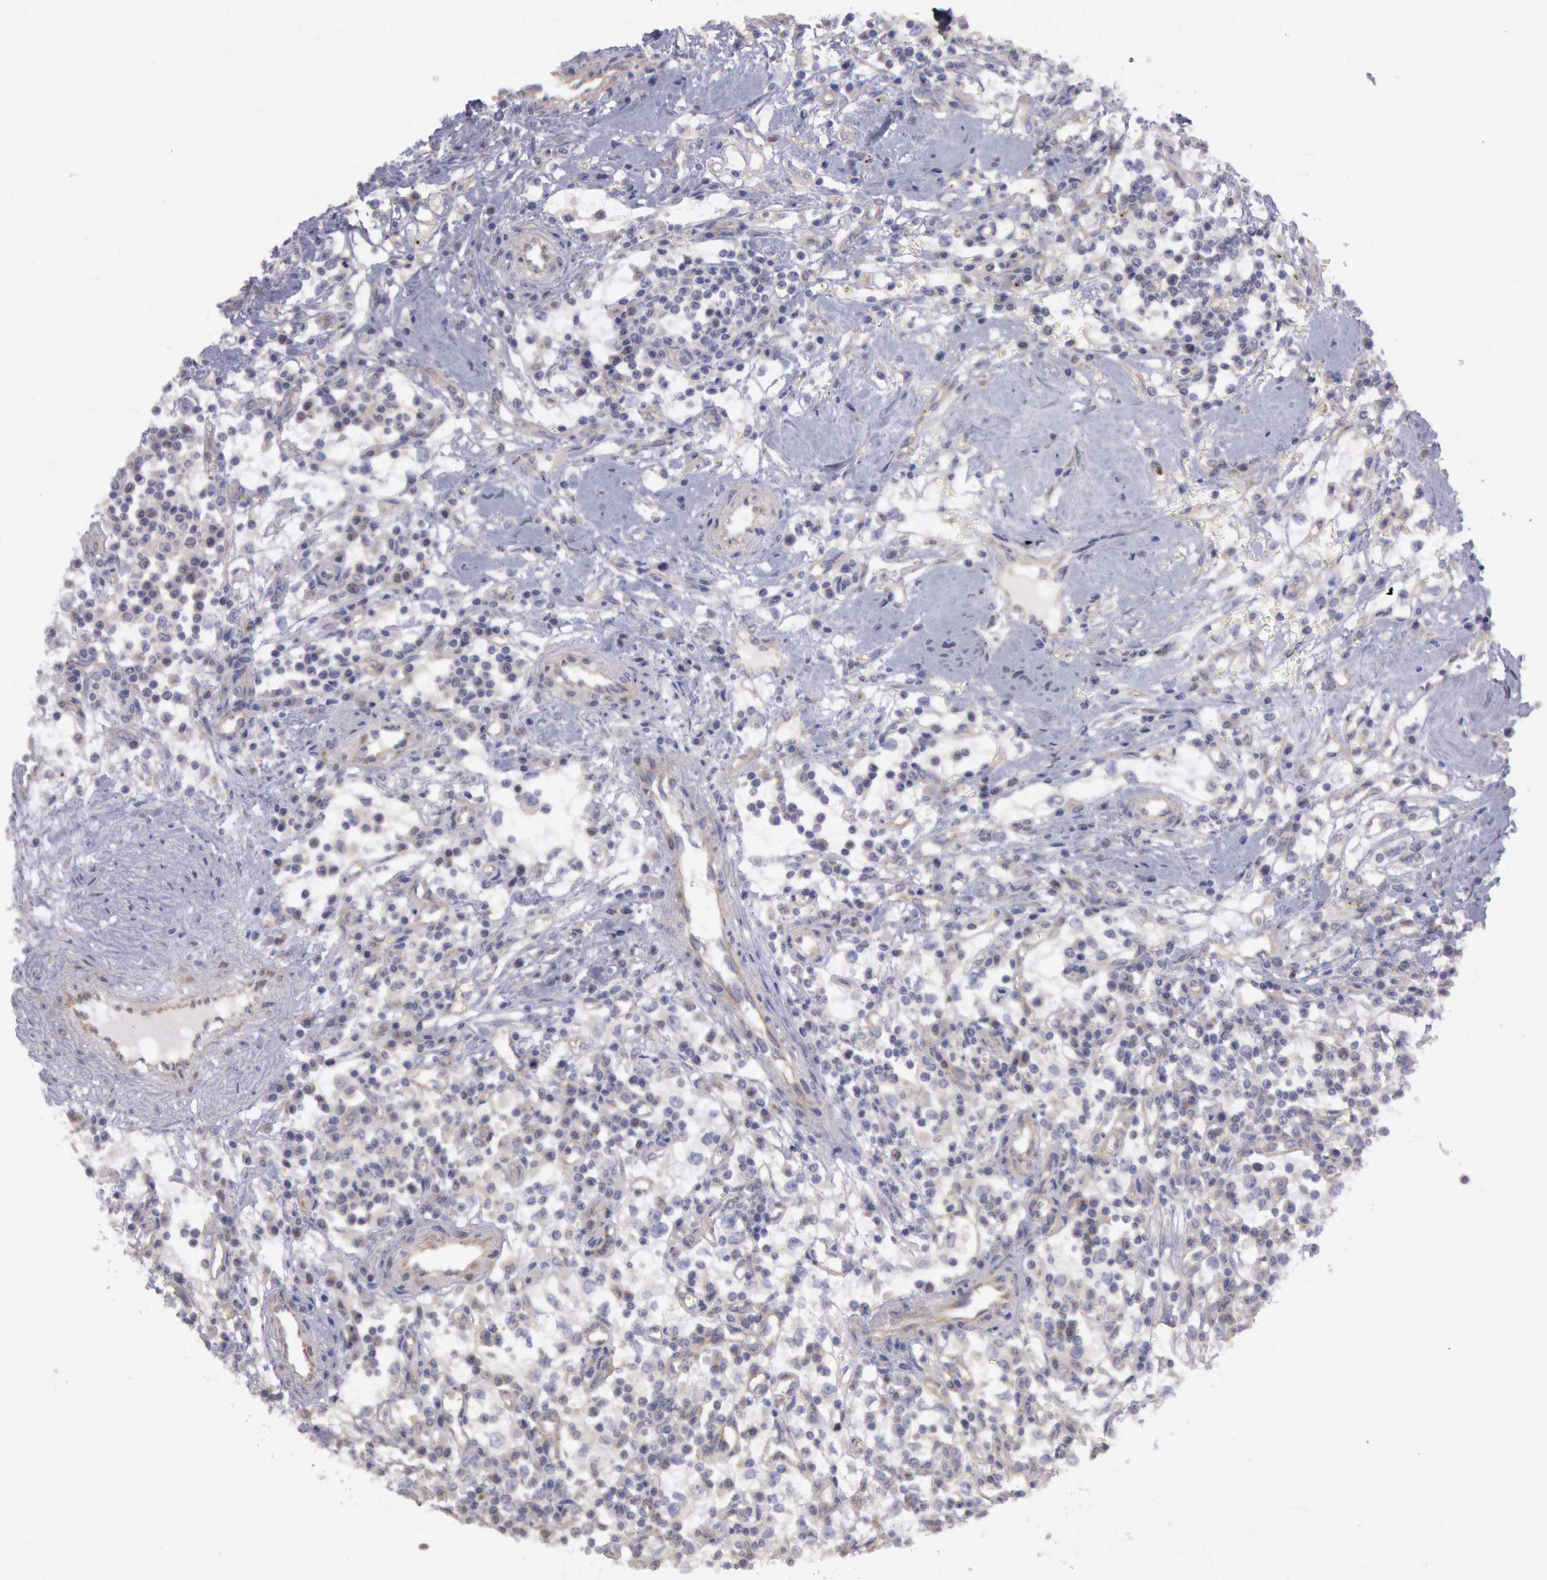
{"staining": {"intensity": "negative", "quantity": "none", "location": "none"}, "tissue": "renal cancer", "cell_type": "Tumor cells", "image_type": "cancer", "snomed": [{"axis": "morphology", "description": "Adenocarcinoma, NOS"}, {"axis": "topography", "description": "Kidney"}], "caption": "Immunohistochemistry of human adenocarcinoma (renal) exhibits no staining in tumor cells. The staining was performed using DAB (3,3'-diaminobenzidine) to visualize the protein expression in brown, while the nuclei were stained in blue with hematoxylin (Magnification: 20x).", "gene": "AMOTL1", "patient": {"sex": "male", "age": 82}}